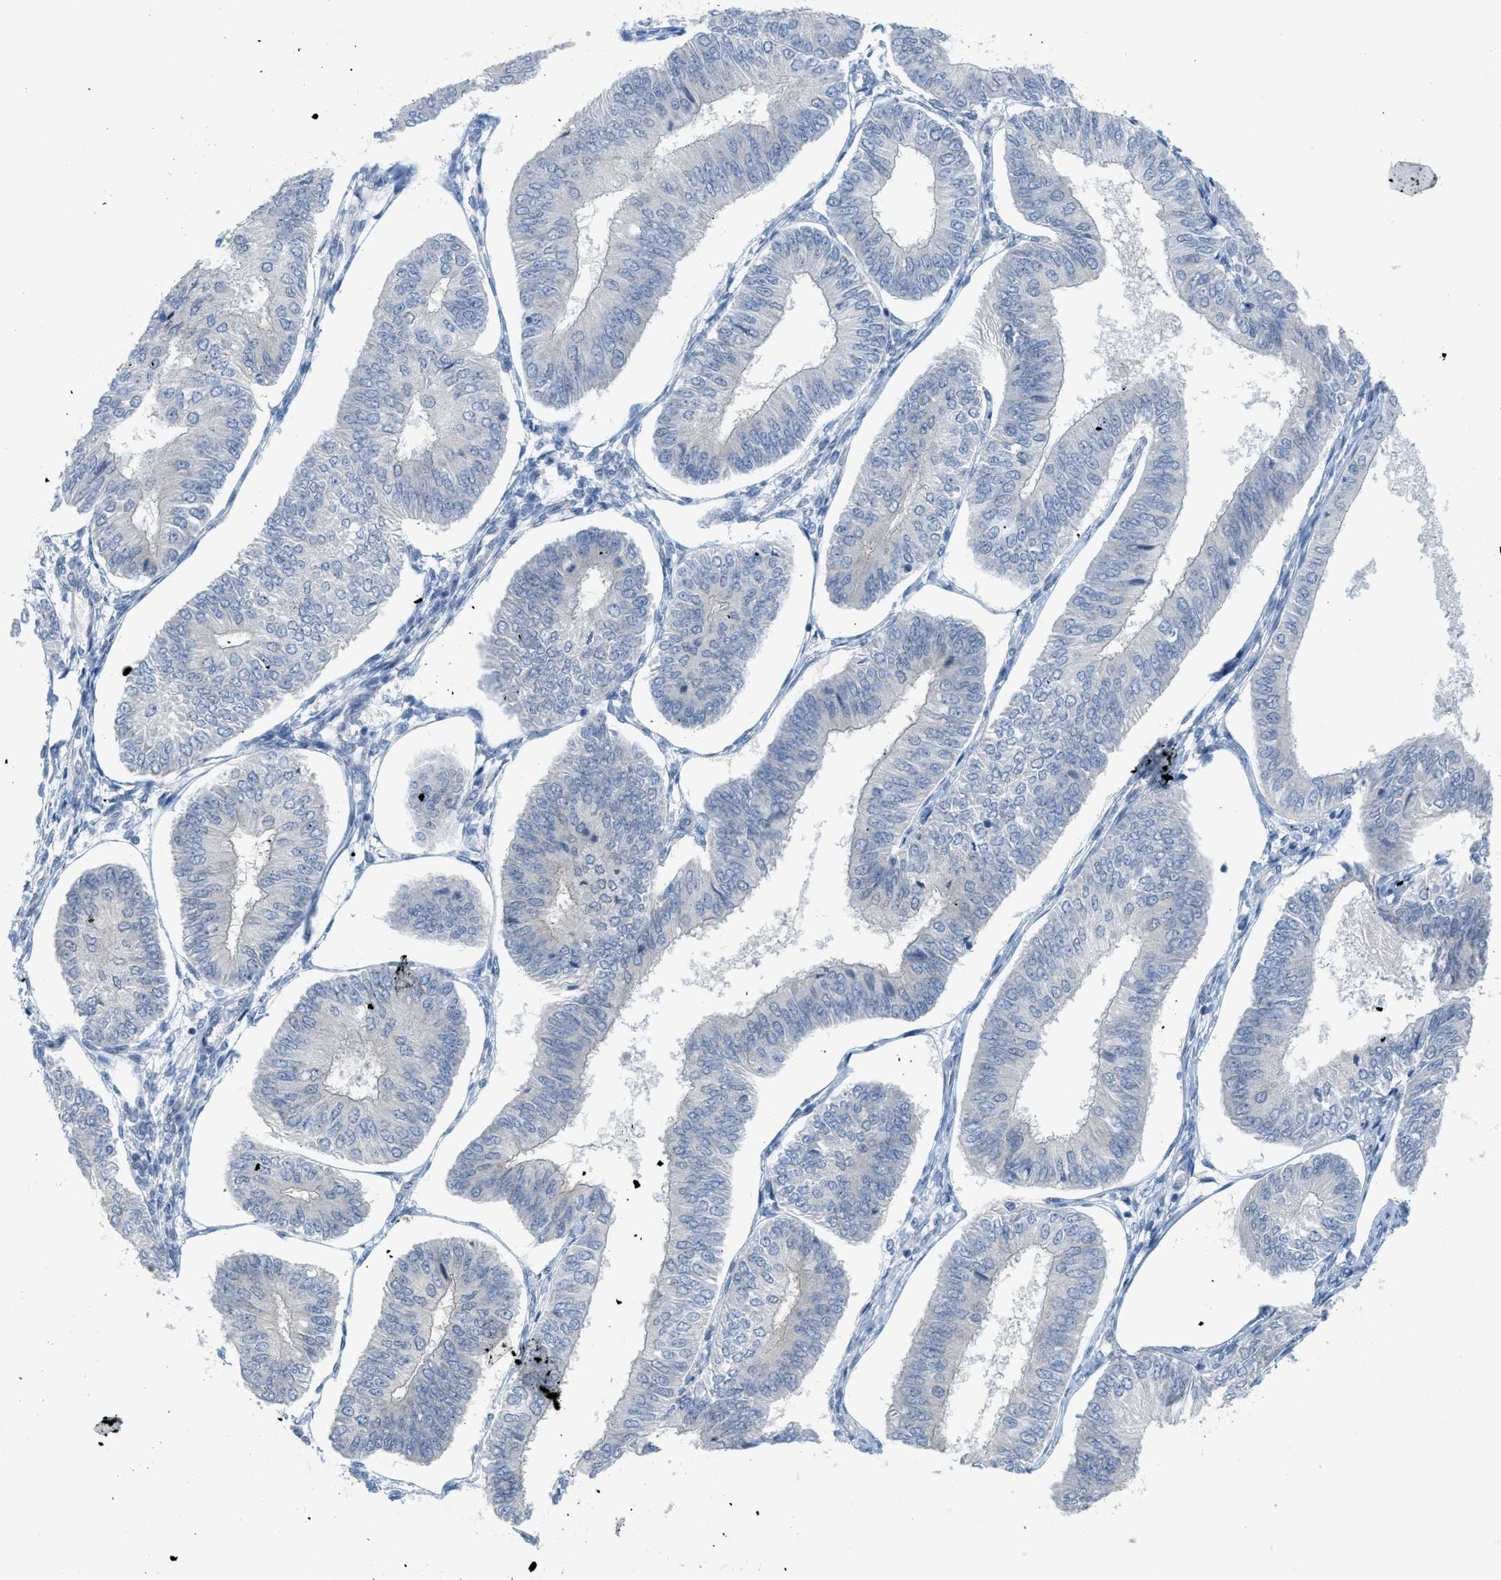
{"staining": {"intensity": "negative", "quantity": "none", "location": "none"}, "tissue": "endometrial cancer", "cell_type": "Tumor cells", "image_type": "cancer", "snomed": [{"axis": "morphology", "description": "Adenocarcinoma, NOS"}, {"axis": "topography", "description": "Endometrium"}], "caption": "This is an immunohistochemistry (IHC) histopathology image of endometrial cancer (adenocarcinoma). There is no positivity in tumor cells.", "gene": "TNFAIP1", "patient": {"sex": "female", "age": 58}}